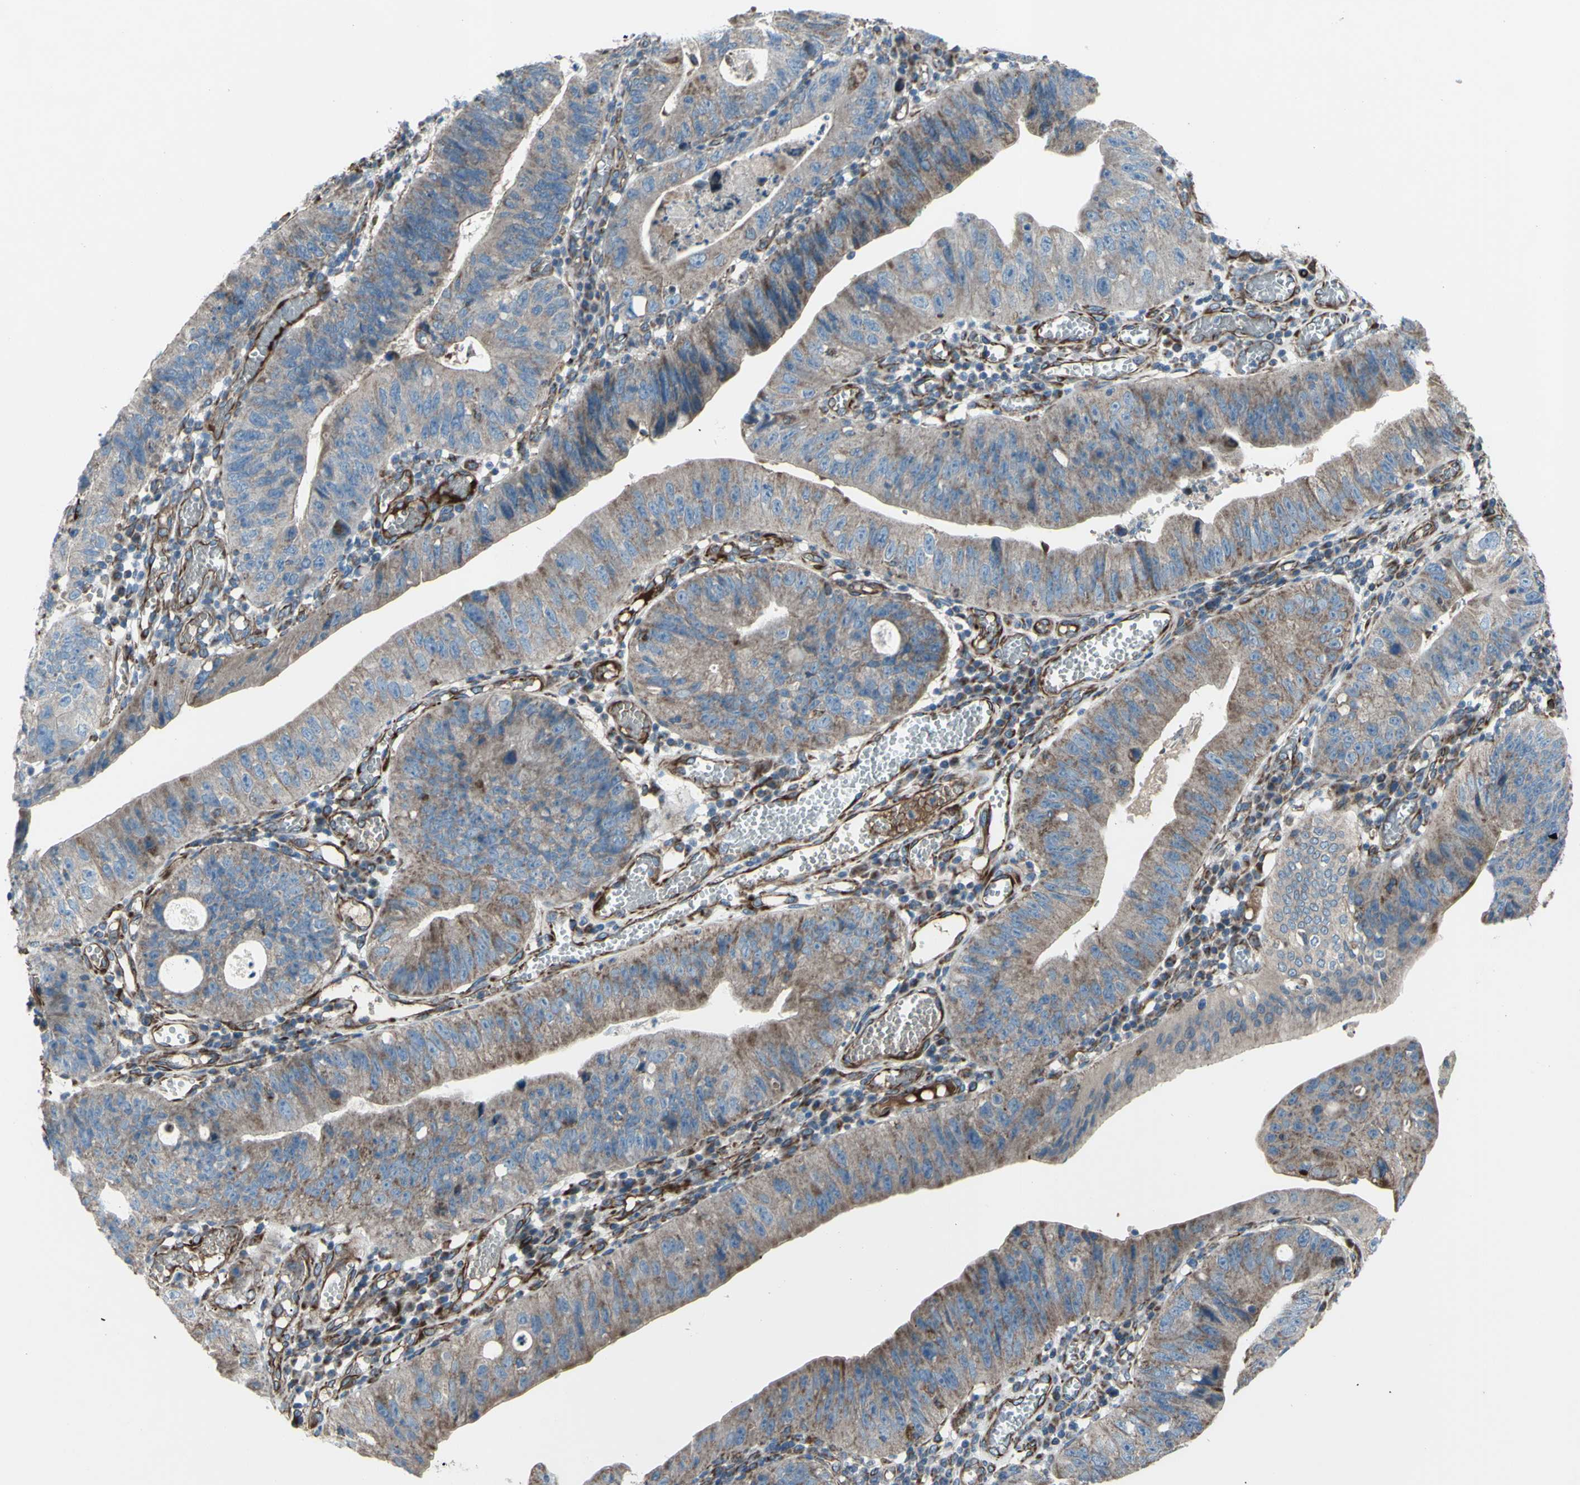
{"staining": {"intensity": "weak", "quantity": ">75%", "location": "cytoplasmic/membranous"}, "tissue": "stomach cancer", "cell_type": "Tumor cells", "image_type": "cancer", "snomed": [{"axis": "morphology", "description": "Adenocarcinoma, NOS"}, {"axis": "topography", "description": "Stomach"}], "caption": "Immunohistochemical staining of human stomach cancer (adenocarcinoma) exhibits low levels of weak cytoplasmic/membranous expression in about >75% of tumor cells.", "gene": "EMC7", "patient": {"sex": "male", "age": 59}}